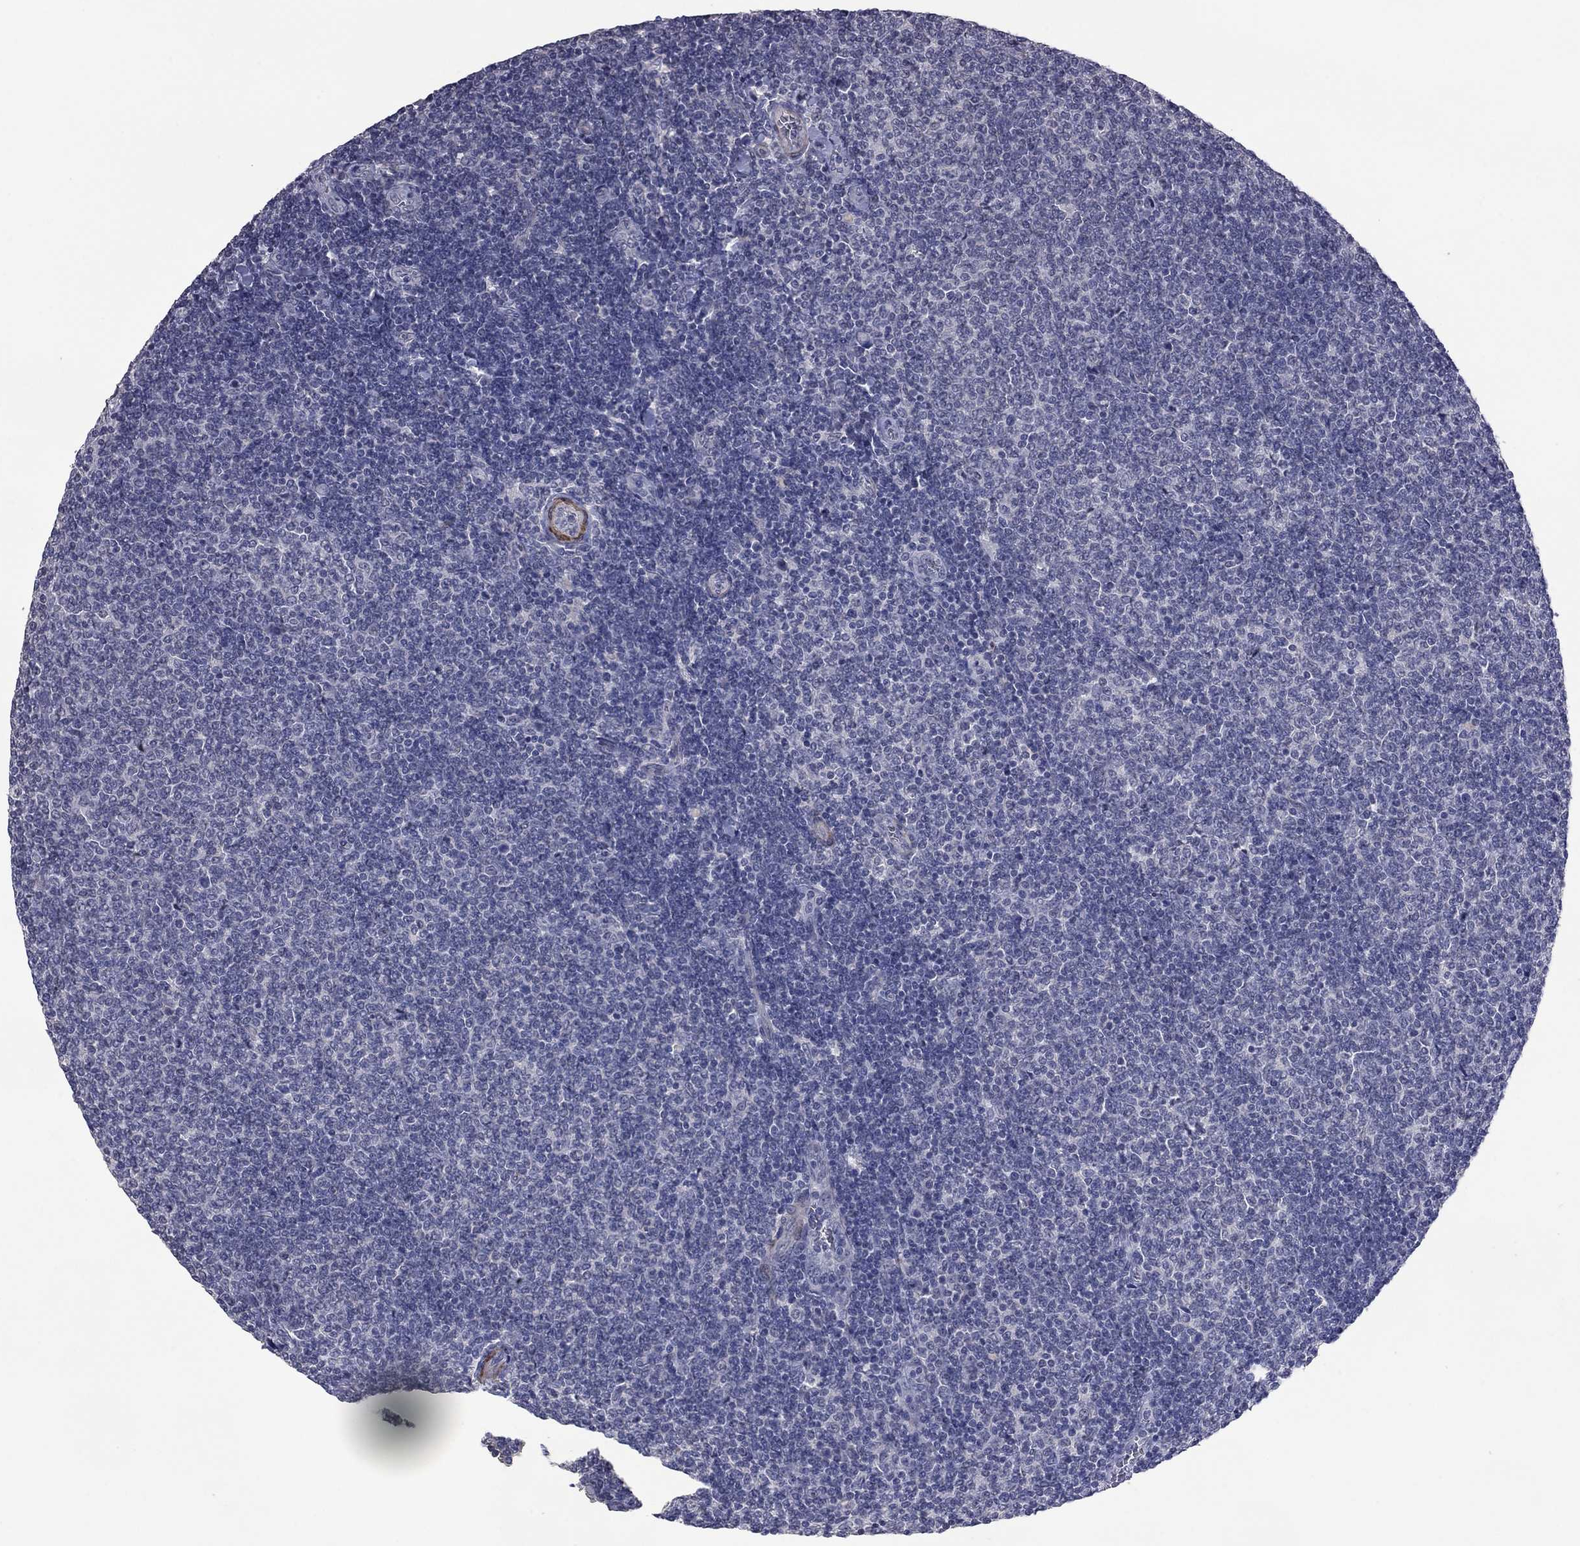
{"staining": {"intensity": "negative", "quantity": "none", "location": "none"}, "tissue": "lymphoma", "cell_type": "Tumor cells", "image_type": "cancer", "snomed": [{"axis": "morphology", "description": "Malignant lymphoma, non-Hodgkin's type, Low grade"}, {"axis": "topography", "description": "Lymph node"}], "caption": "The histopathology image reveals no staining of tumor cells in lymphoma.", "gene": "IP6K3", "patient": {"sex": "male", "age": 52}}